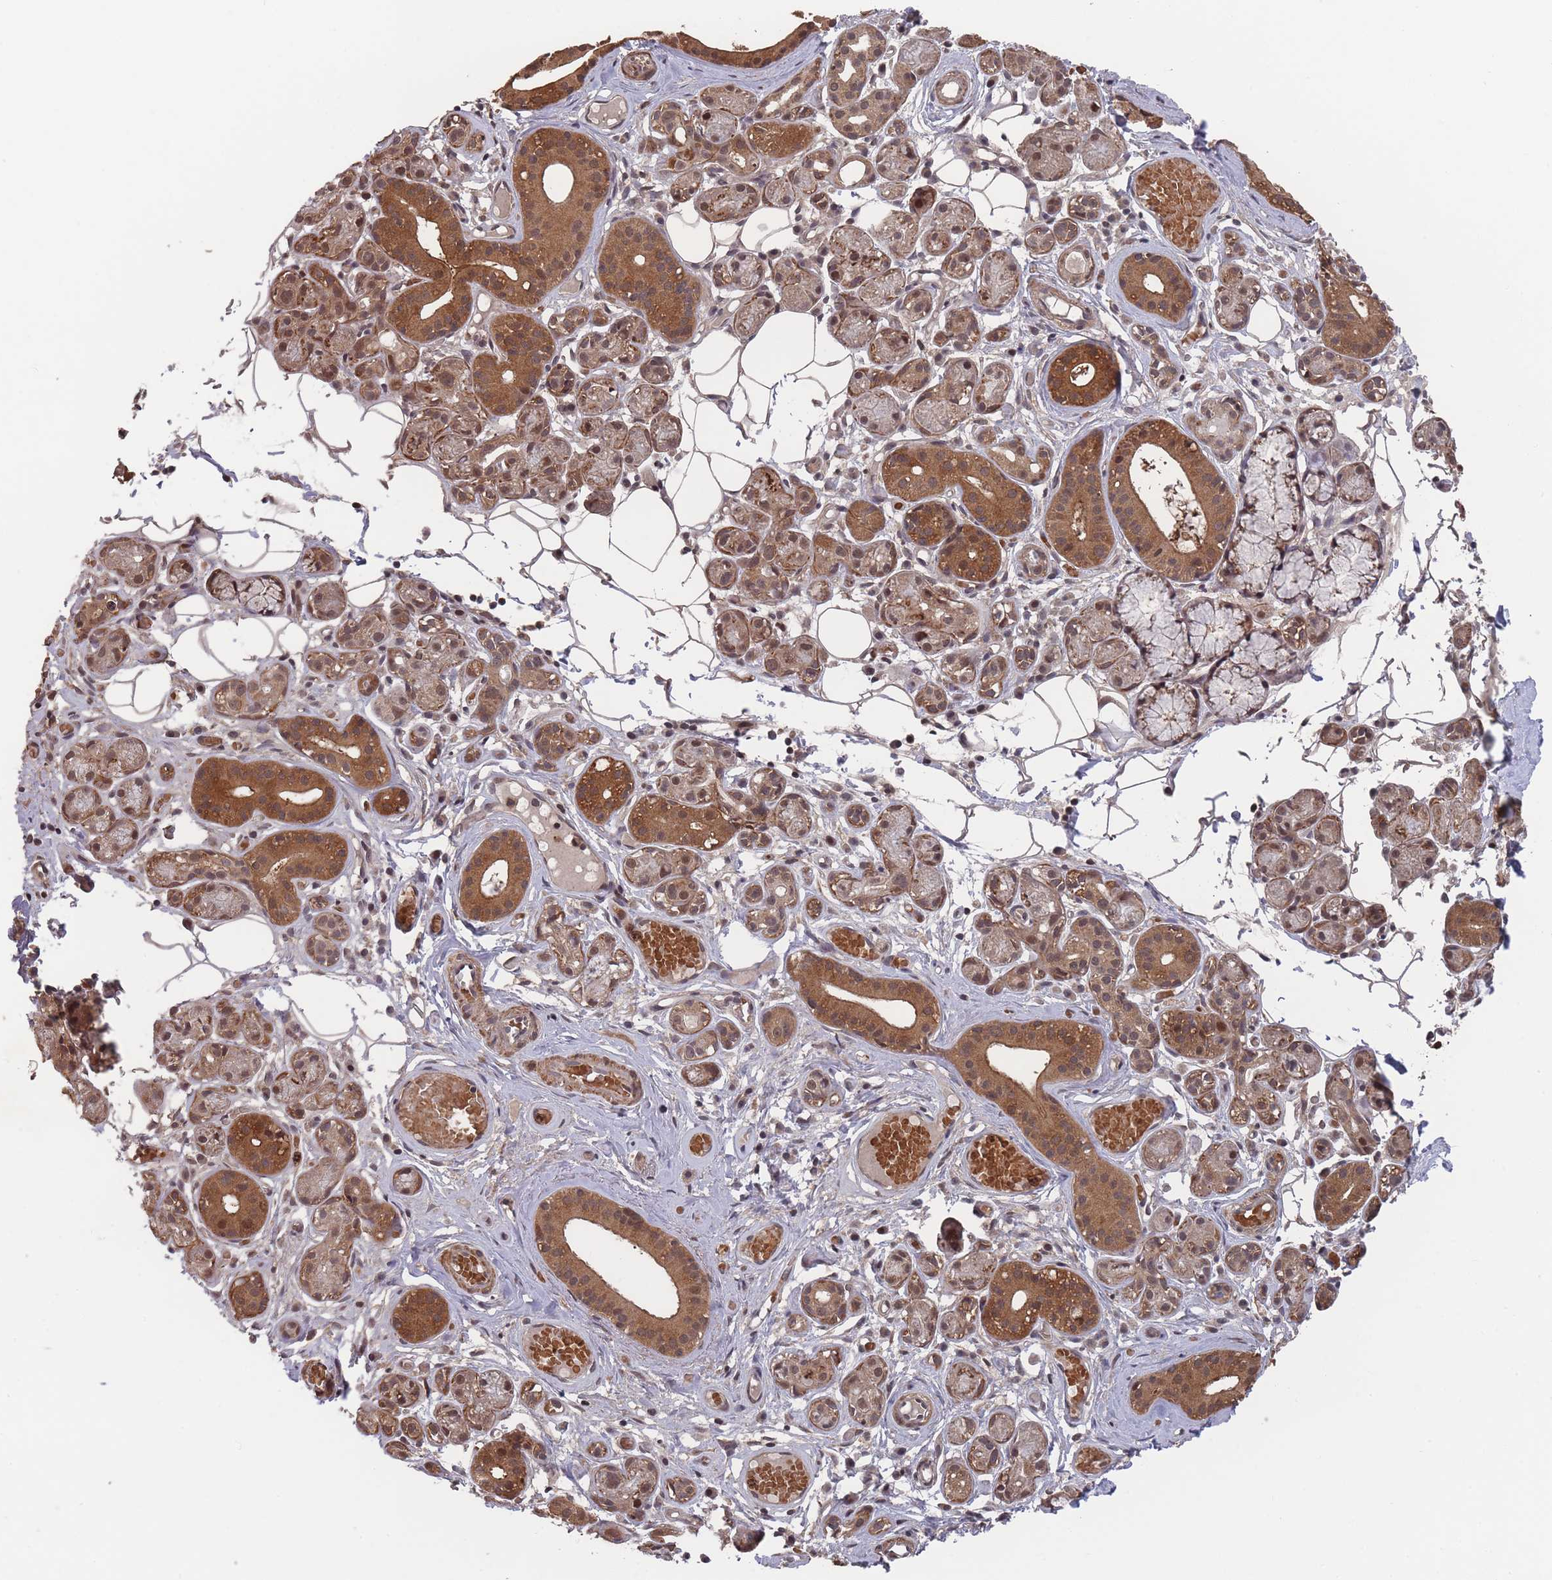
{"staining": {"intensity": "strong", "quantity": "25%-75%", "location": "cytoplasmic/membranous,nuclear"}, "tissue": "salivary gland", "cell_type": "Glandular cells", "image_type": "normal", "snomed": [{"axis": "morphology", "description": "Normal tissue, NOS"}, {"axis": "topography", "description": "Salivary gland"}], "caption": "Protein staining by immunohistochemistry exhibits strong cytoplasmic/membranous,nuclear positivity in about 25%-75% of glandular cells in benign salivary gland. (DAB (3,3'-diaminobenzidine) IHC, brown staining for protein, blue staining for nuclei).", "gene": "SF3B1", "patient": {"sex": "male", "age": 82}}